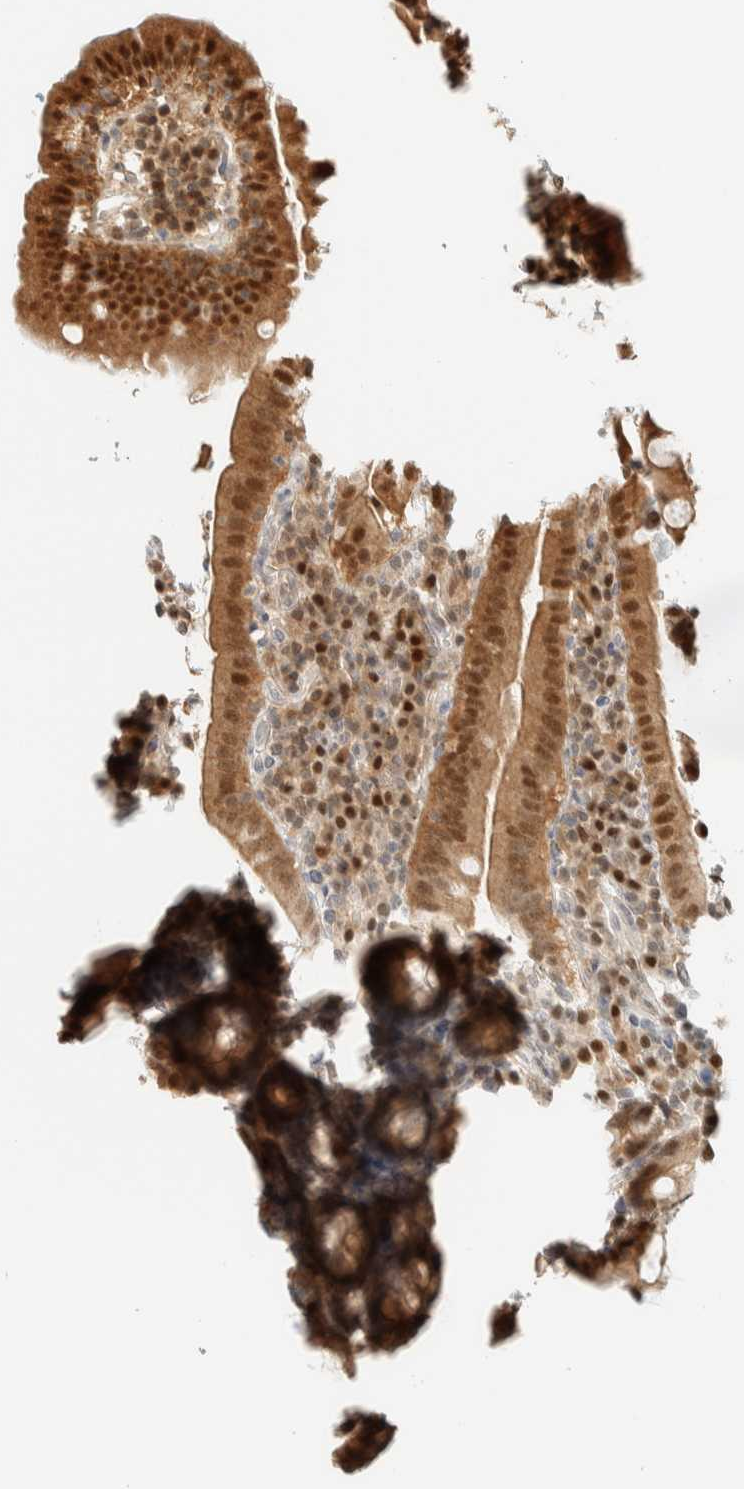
{"staining": {"intensity": "moderate", "quantity": ">75%", "location": "cytoplasmic/membranous,nuclear"}, "tissue": "duodenum", "cell_type": "Glandular cells", "image_type": "normal", "snomed": [{"axis": "morphology", "description": "Normal tissue, NOS"}, {"axis": "morphology", "description": "Adenocarcinoma, NOS"}, {"axis": "topography", "description": "Pancreas"}, {"axis": "topography", "description": "Duodenum"}], "caption": "DAB immunohistochemical staining of benign human duodenum reveals moderate cytoplasmic/membranous,nuclear protein staining in approximately >75% of glandular cells.", "gene": "ZBTB37", "patient": {"sex": "male", "age": 50}}